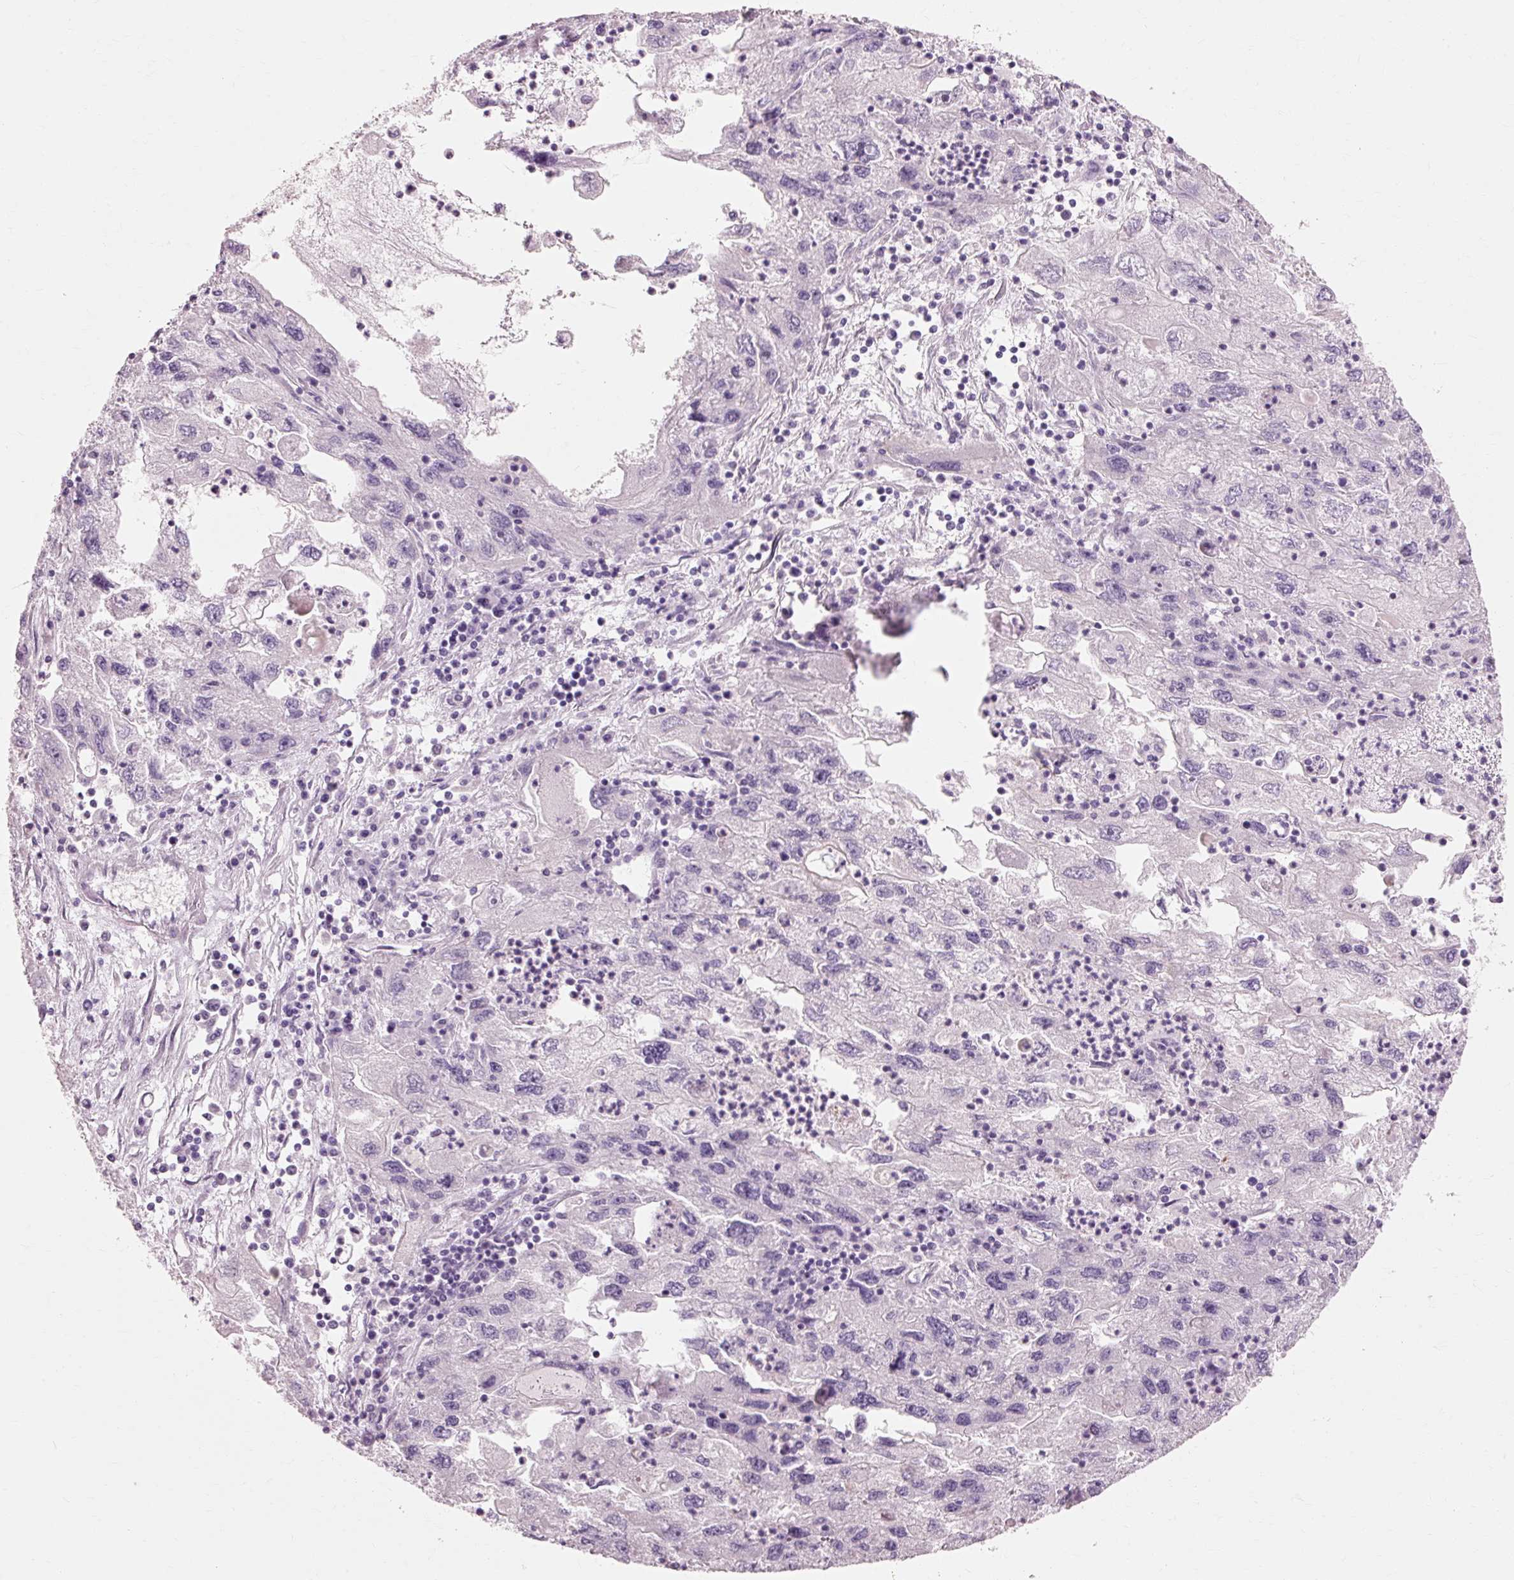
{"staining": {"intensity": "negative", "quantity": "none", "location": "none"}, "tissue": "endometrial cancer", "cell_type": "Tumor cells", "image_type": "cancer", "snomed": [{"axis": "morphology", "description": "Adenocarcinoma, NOS"}, {"axis": "topography", "description": "Endometrium"}], "caption": "Tumor cells show no significant protein expression in endometrial cancer.", "gene": "TRIM73", "patient": {"sex": "female", "age": 49}}